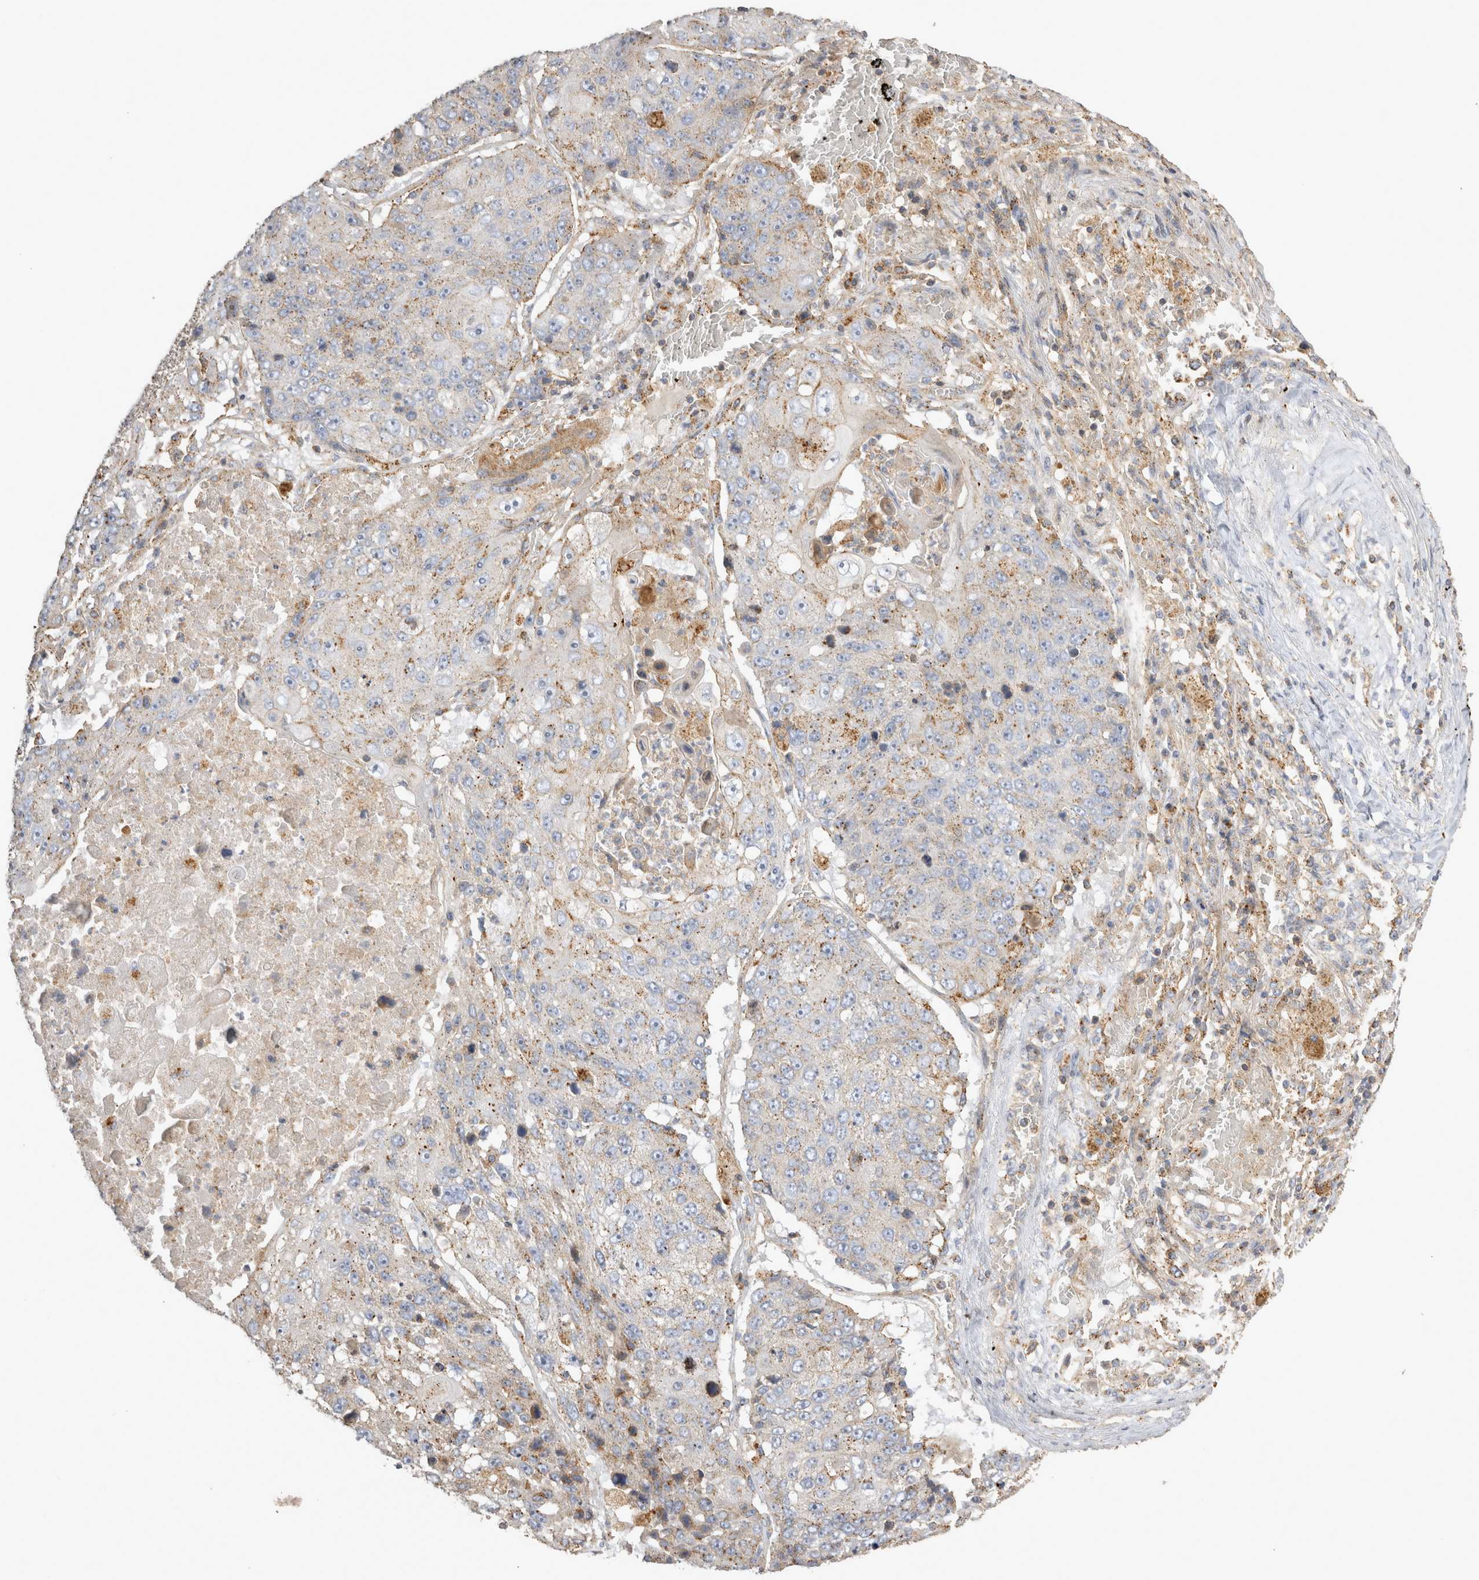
{"staining": {"intensity": "weak", "quantity": "25%-75%", "location": "cytoplasmic/membranous"}, "tissue": "lung cancer", "cell_type": "Tumor cells", "image_type": "cancer", "snomed": [{"axis": "morphology", "description": "Squamous cell carcinoma, NOS"}, {"axis": "topography", "description": "Lung"}], "caption": "Lung cancer (squamous cell carcinoma) stained with immunohistochemistry (IHC) shows weak cytoplasmic/membranous expression in about 25%-75% of tumor cells.", "gene": "CHMP6", "patient": {"sex": "male", "age": 61}}